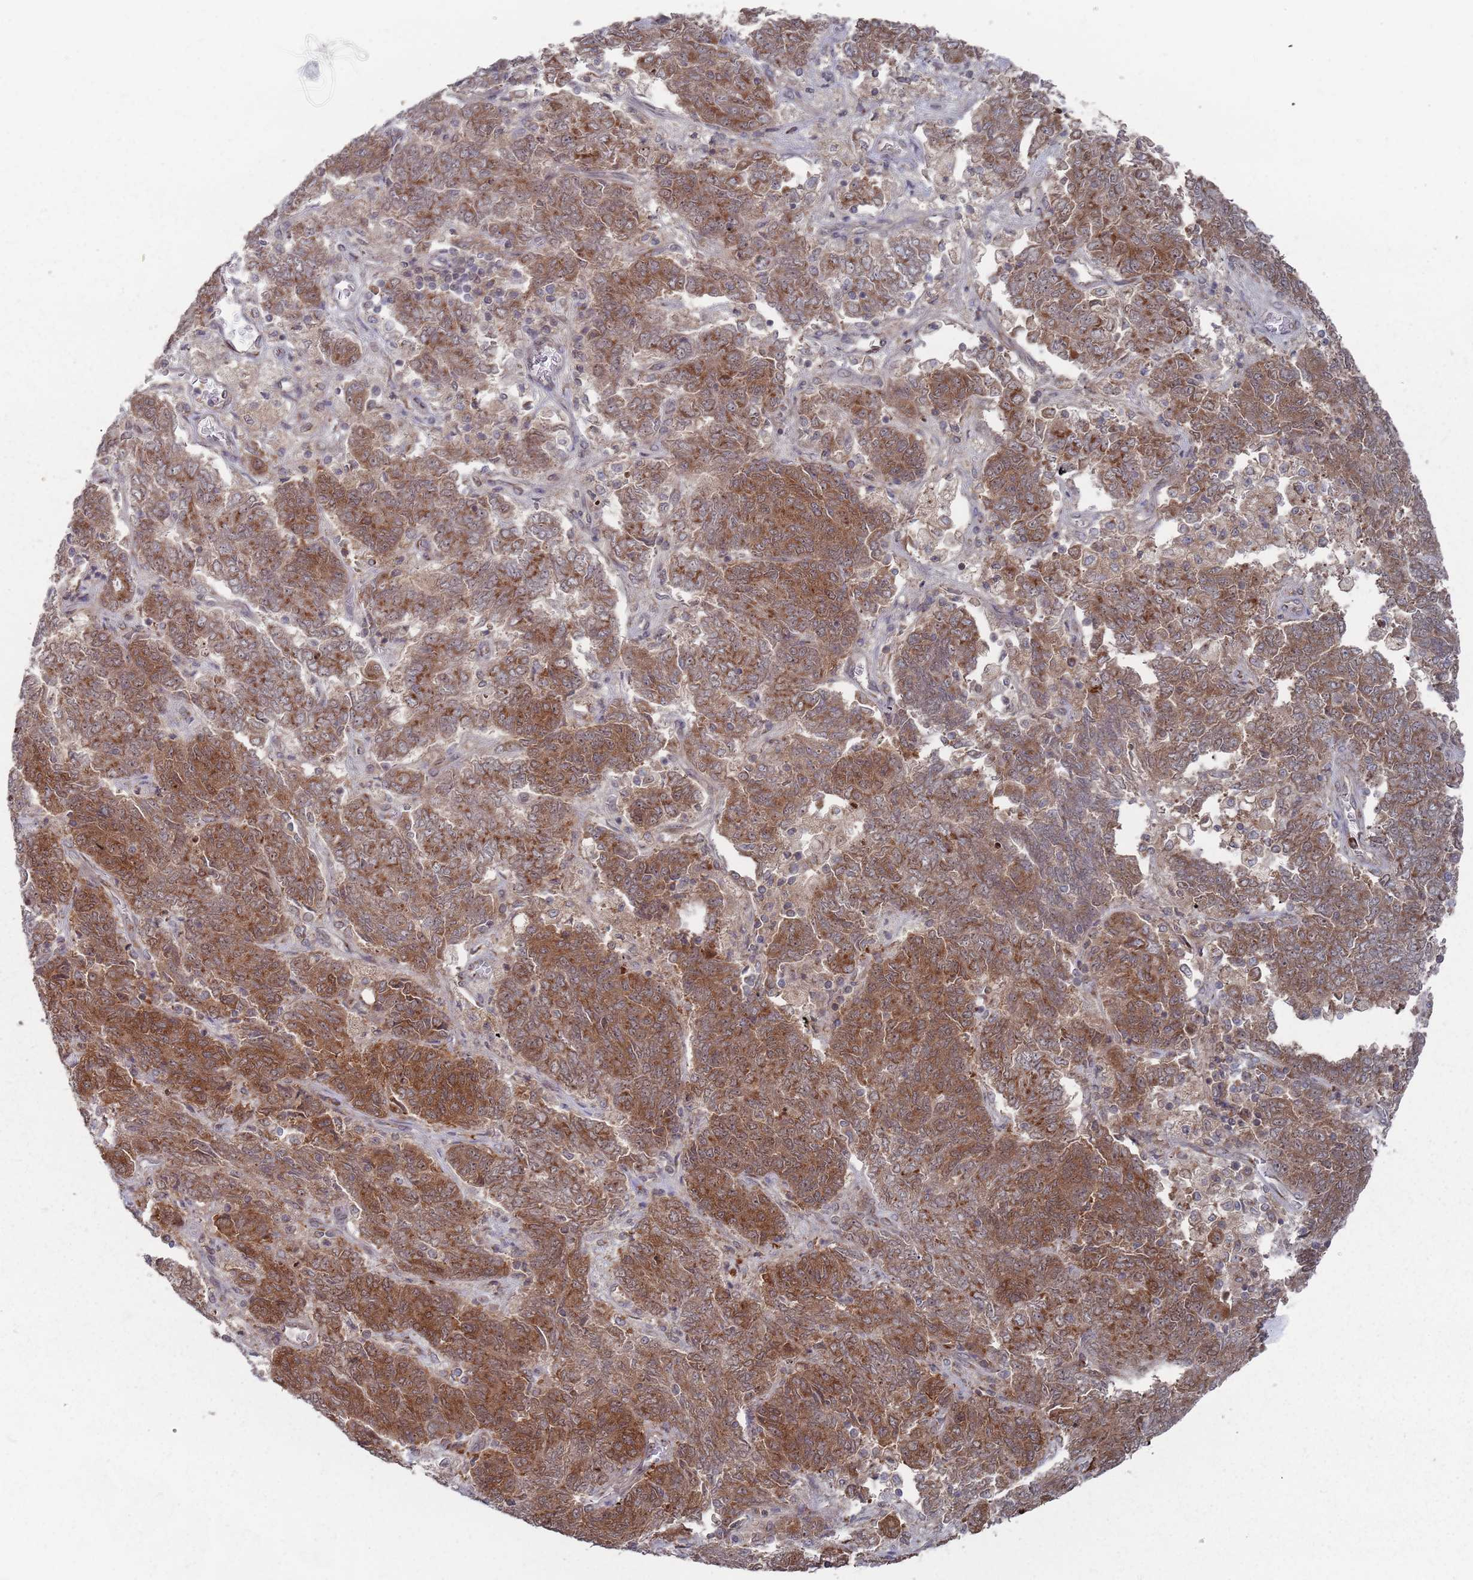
{"staining": {"intensity": "strong", "quantity": ">75%", "location": "cytoplasmic/membranous"}, "tissue": "endometrial cancer", "cell_type": "Tumor cells", "image_type": "cancer", "snomed": [{"axis": "morphology", "description": "Adenocarcinoma, NOS"}, {"axis": "topography", "description": "Endometrium"}], "caption": "Human endometrial cancer (adenocarcinoma) stained with a brown dye shows strong cytoplasmic/membranous positive positivity in approximately >75% of tumor cells.", "gene": "FMO4", "patient": {"sex": "female", "age": 80}}